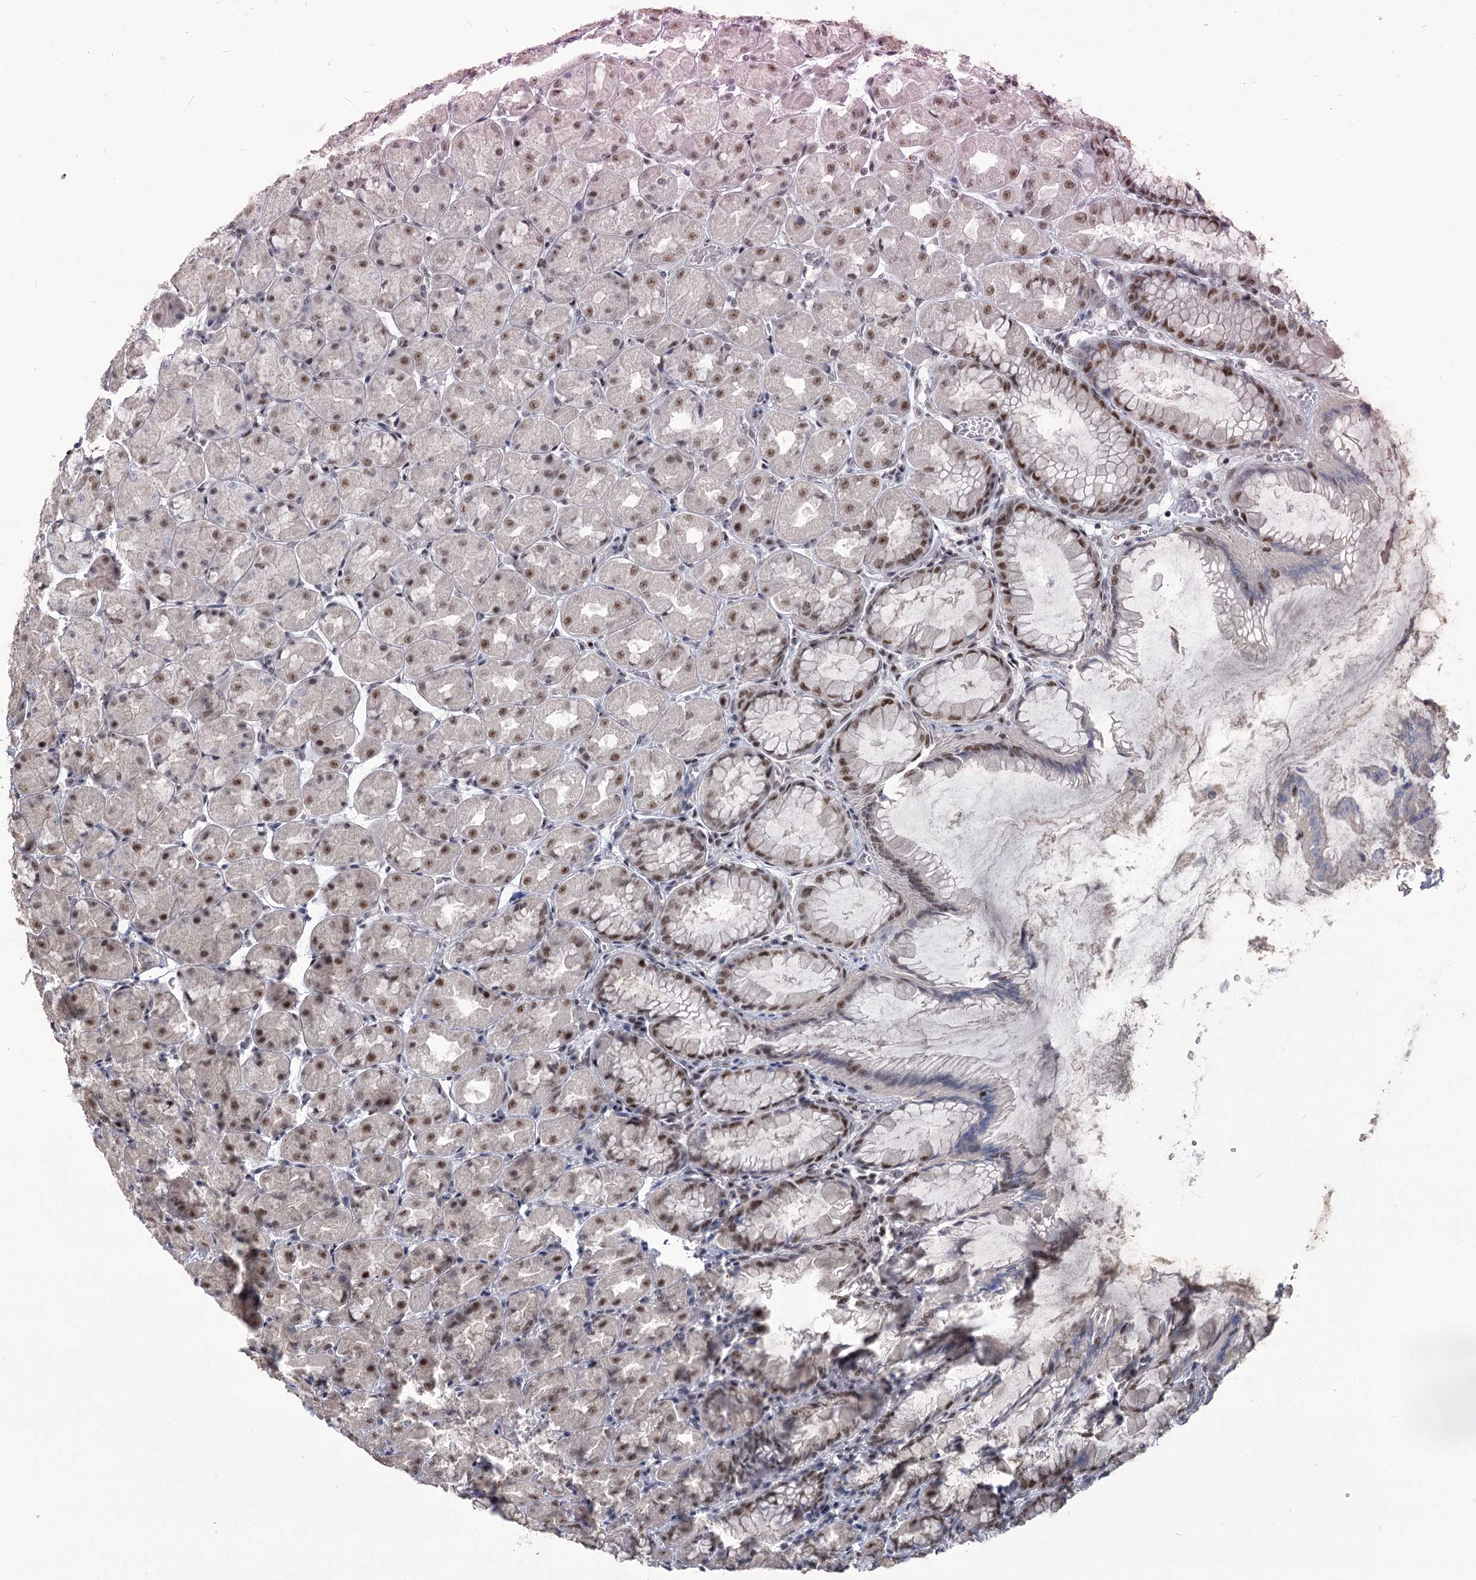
{"staining": {"intensity": "moderate", "quantity": ">75%", "location": "nuclear"}, "tissue": "stomach", "cell_type": "Glandular cells", "image_type": "normal", "snomed": [{"axis": "morphology", "description": "Normal tissue, NOS"}, {"axis": "topography", "description": "Stomach, upper"}], "caption": "The immunohistochemical stain highlights moderate nuclear positivity in glandular cells of unremarkable stomach. (DAB (3,3'-diaminobenzidine) = brown stain, brightfield microscopy at high magnification).", "gene": "WBP1L", "patient": {"sex": "female", "age": 56}}